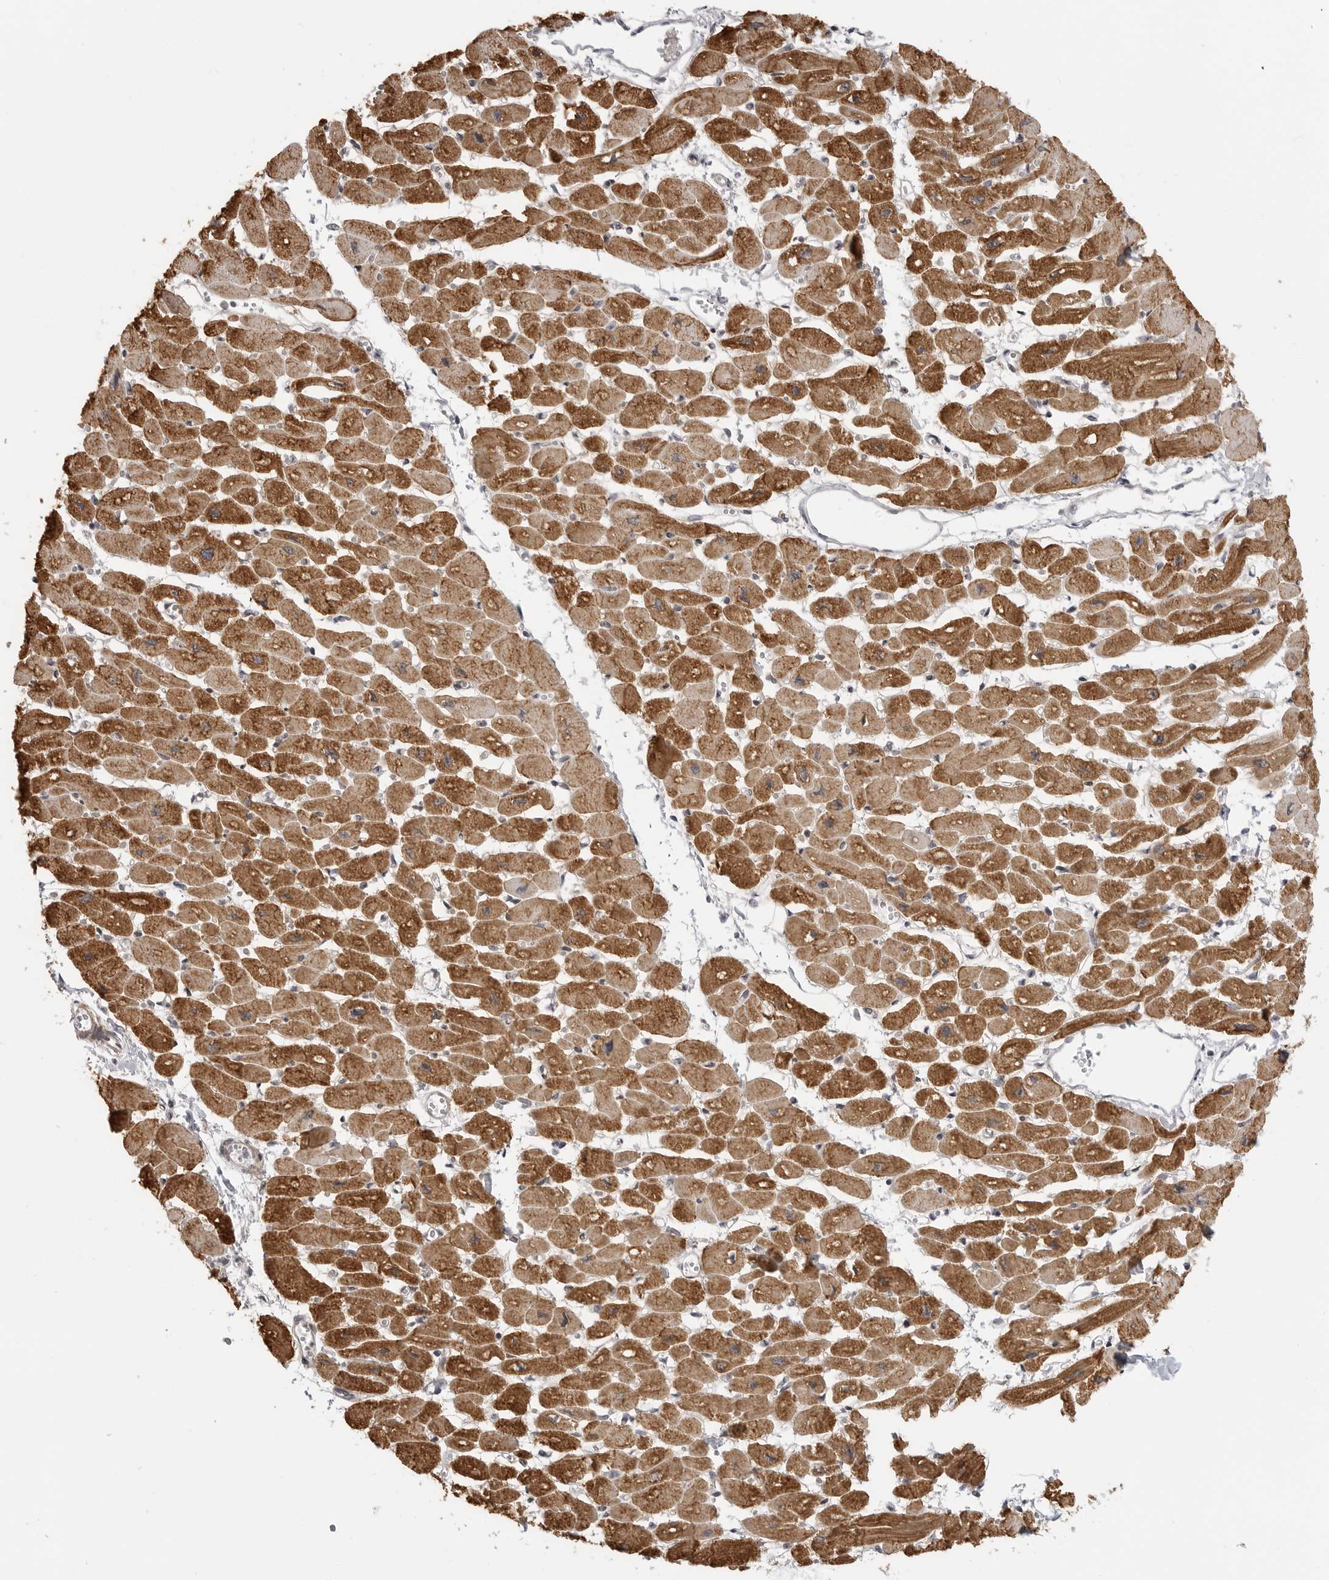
{"staining": {"intensity": "strong", "quantity": ">75%", "location": "cytoplasmic/membranous"}, "tissue": "heart muscle", "cell_type": "Cardiomyocytes", "image_type": "normal", "snomed": [{"axis": "morphology", "description": "Normal tissue, NOS"}, {"axis": "topography", "description": "Heart"}], "caption": "DAB immunohistochemical staining of unremarkable human heart muscle displays strong cytoplasmic/membranous protein staining in about >75% of cardiomyocytes.", "gene": "MAP7D1", "patient": {"sex": "female", "age": 54}}